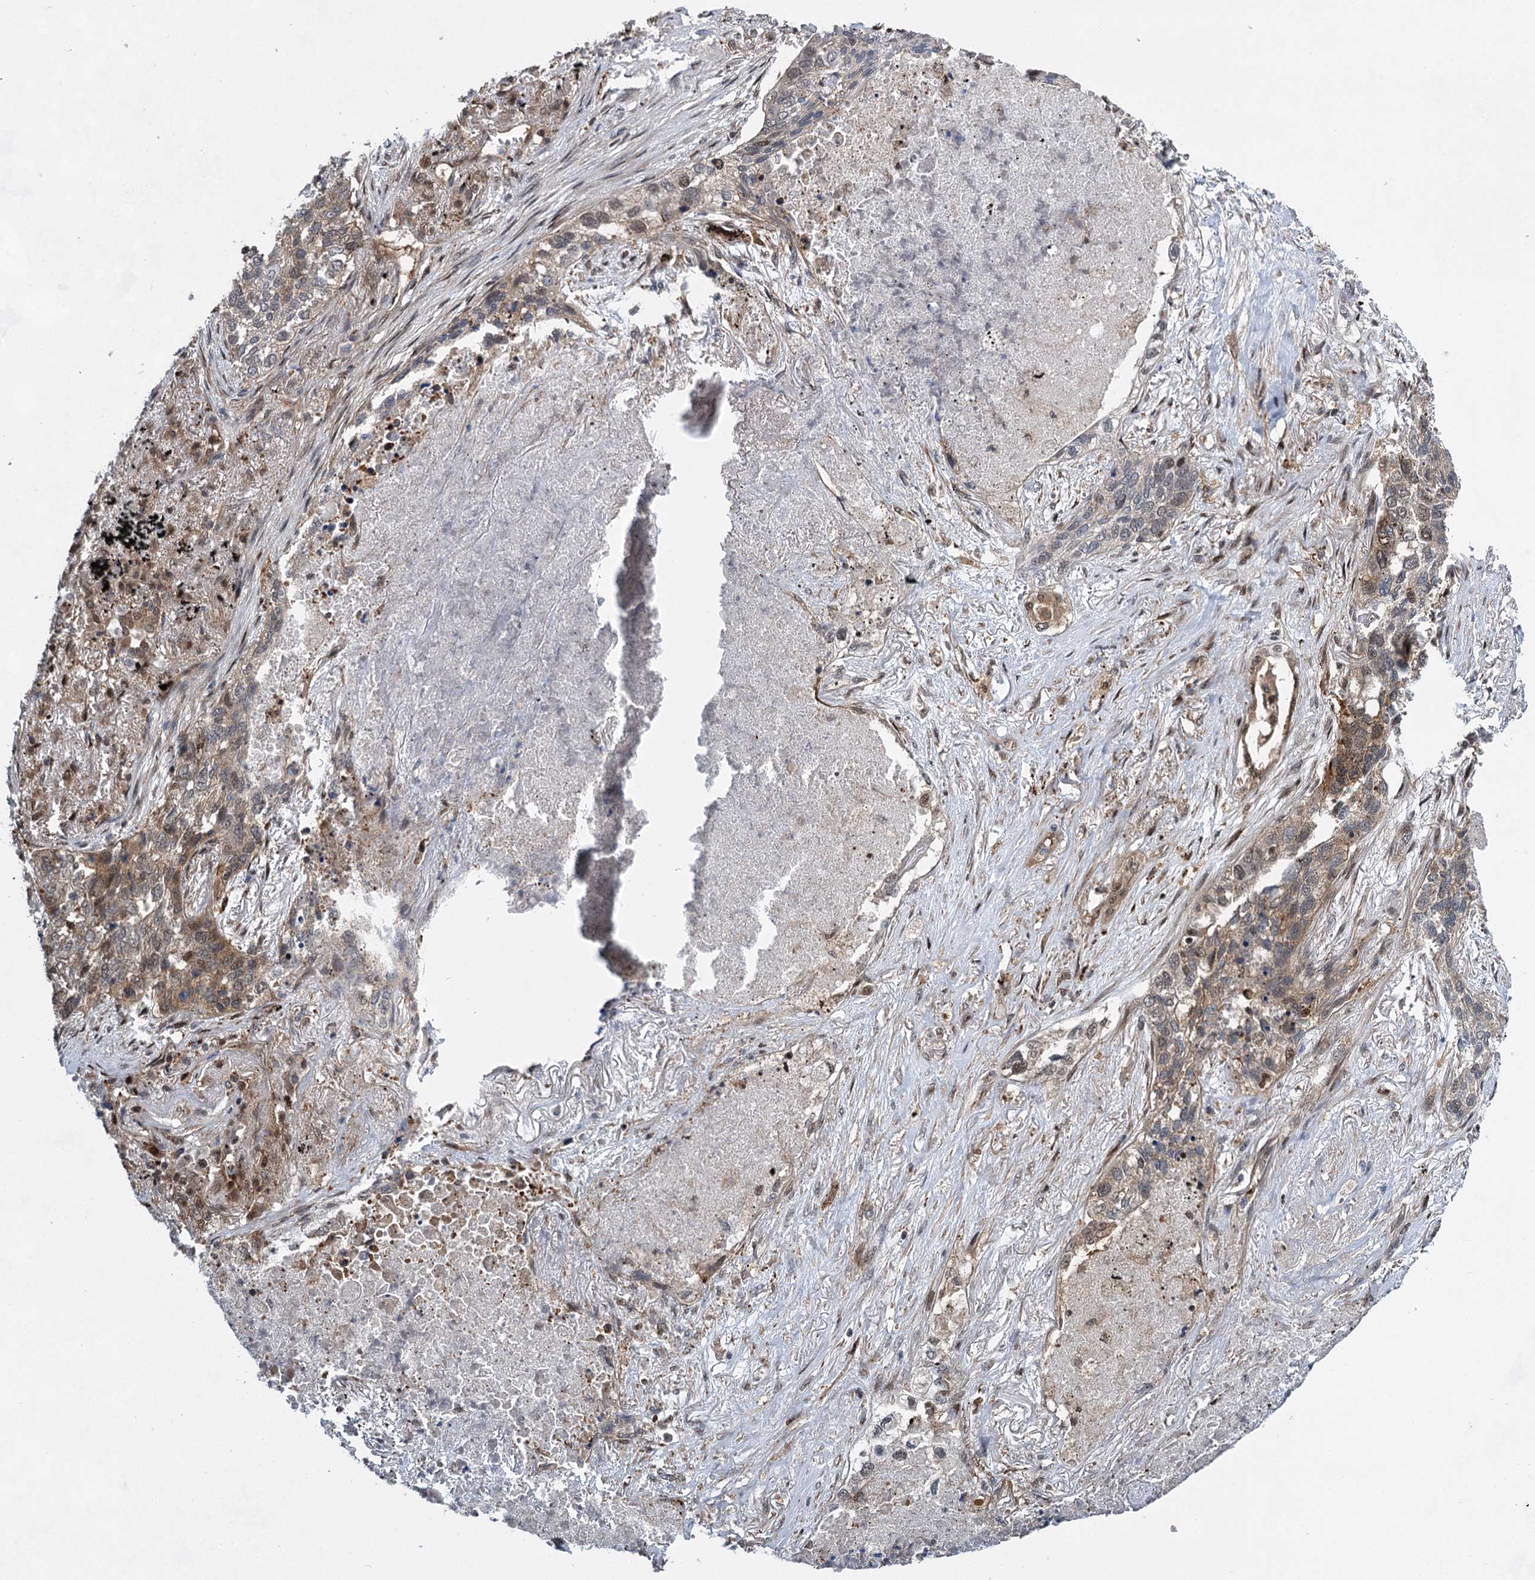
{"staining": {"intensity": "moderate", "quantity": "<25%", "location": "cytoplasmic/membranous,nuclear"}, "tissue": "lung cancer", "cell_type": "Tumor cells", "image_type": "cancer", "snomed": [{"axis": "morphology", "description": "Squamous cell carcinoma, NOS"}, {"axis": "topography", "description": "Lung"}], "caption": "Moderate cytoplasmic/membranous and nuclear staining is identified in about <25% of tumor cells in lung cancer (squamous cell carcinoma). The staining was performed using DAB, with brown indicating positive protein expression. Nuclei are stained blue with hematoxylin.", "gene": "GPBP1", "patient": {"sex": "female", "age": 63}}